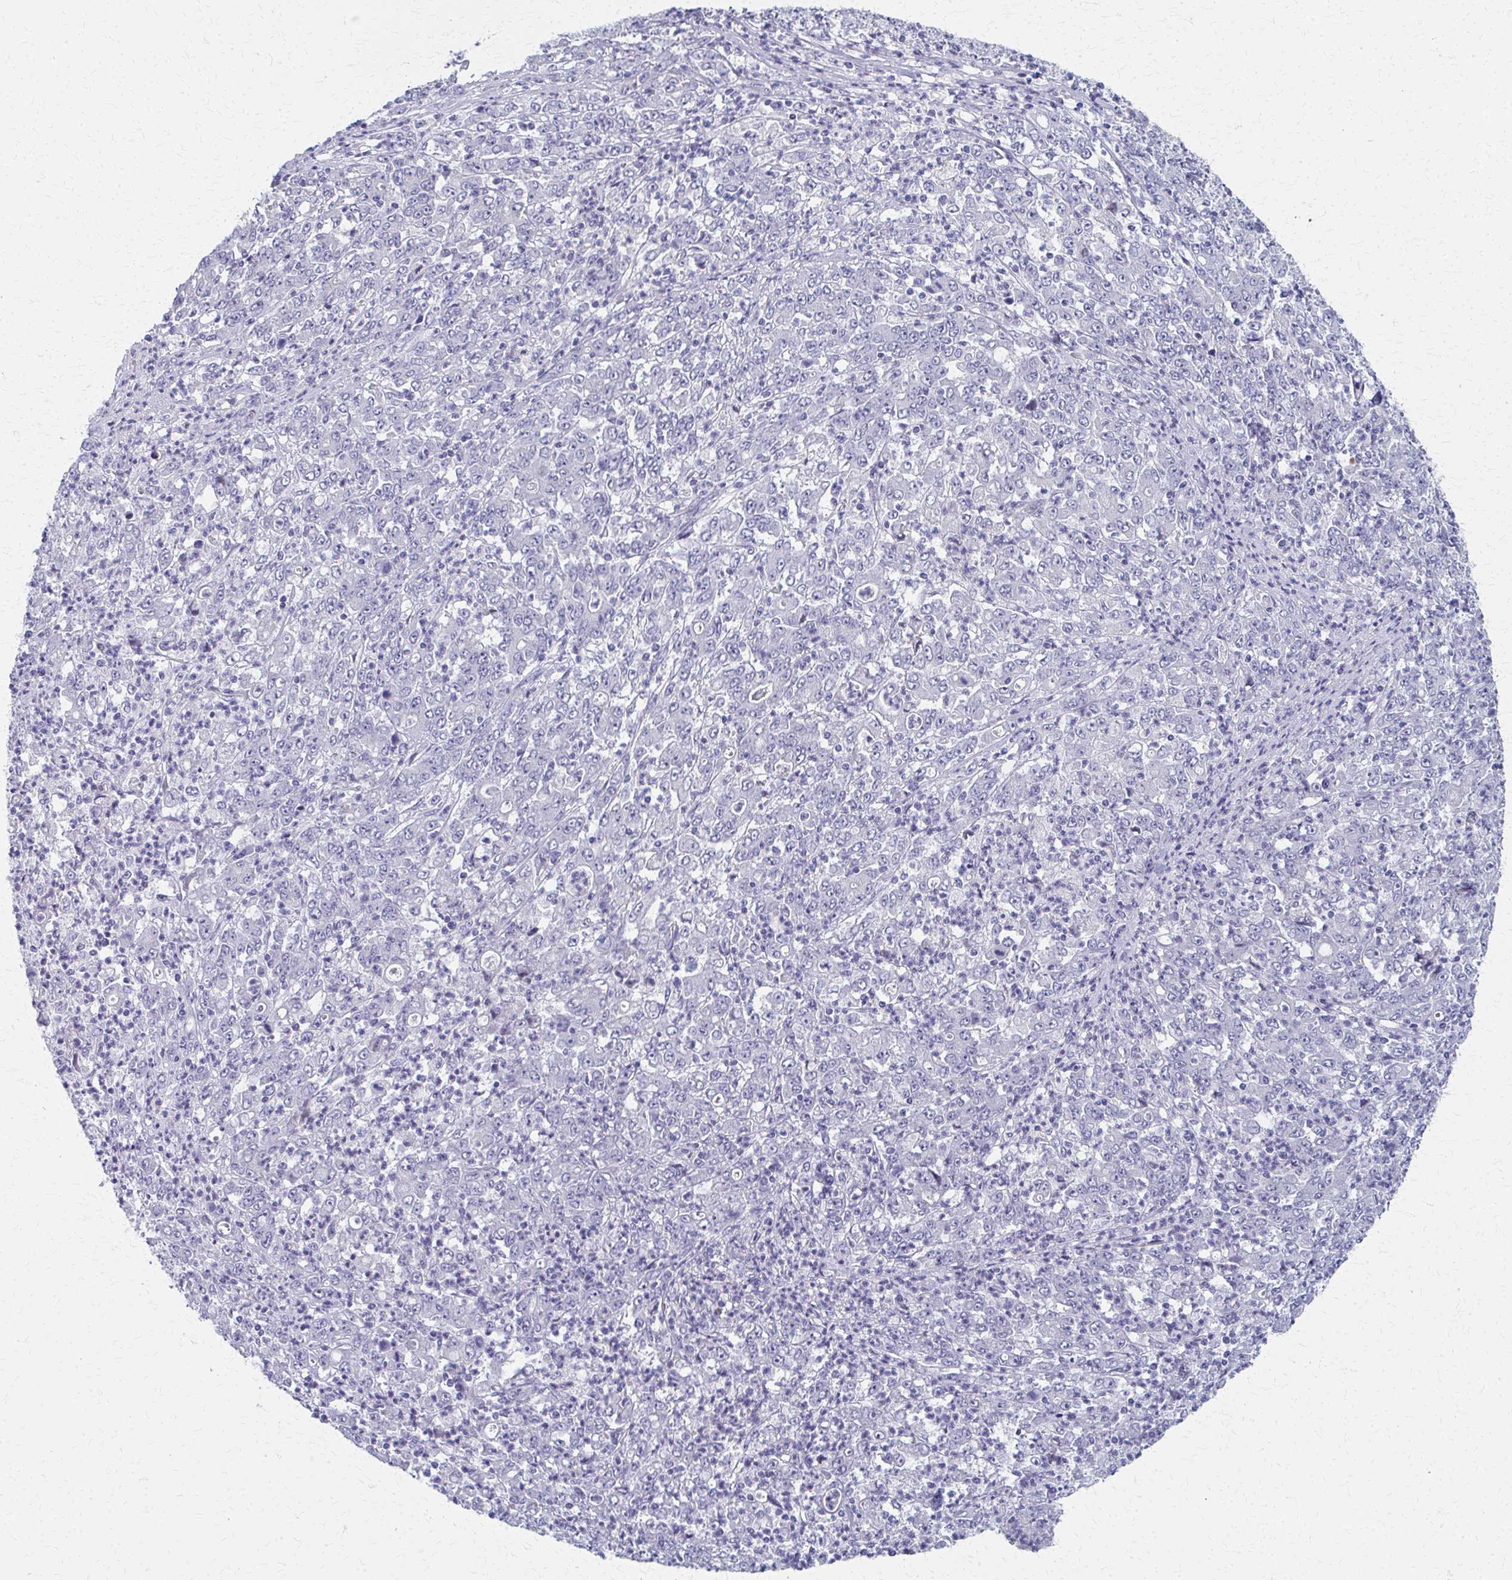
{"staining": {"intensity": "negative", "quantity": "none", "location": "none"}, "tissue": "stomach cancer", "cell_type": "Tumor cells", "image_type": "cancer", "snomed": [{"axis": "morphology", "description": "Adenocarcinoma, NOS"}, {"axis": "topography", "description": "Stomach, lower"}], "caption": "Immunohistochemistry (IHC) micrograph of human adenocarcinoma (stomach) stained for a protein (brown), which exhibits no staining in tumor cells. Nuclei are stained in blue.", "gene": "MS4A2", "patient": {"sex": "female", "age": 71}}